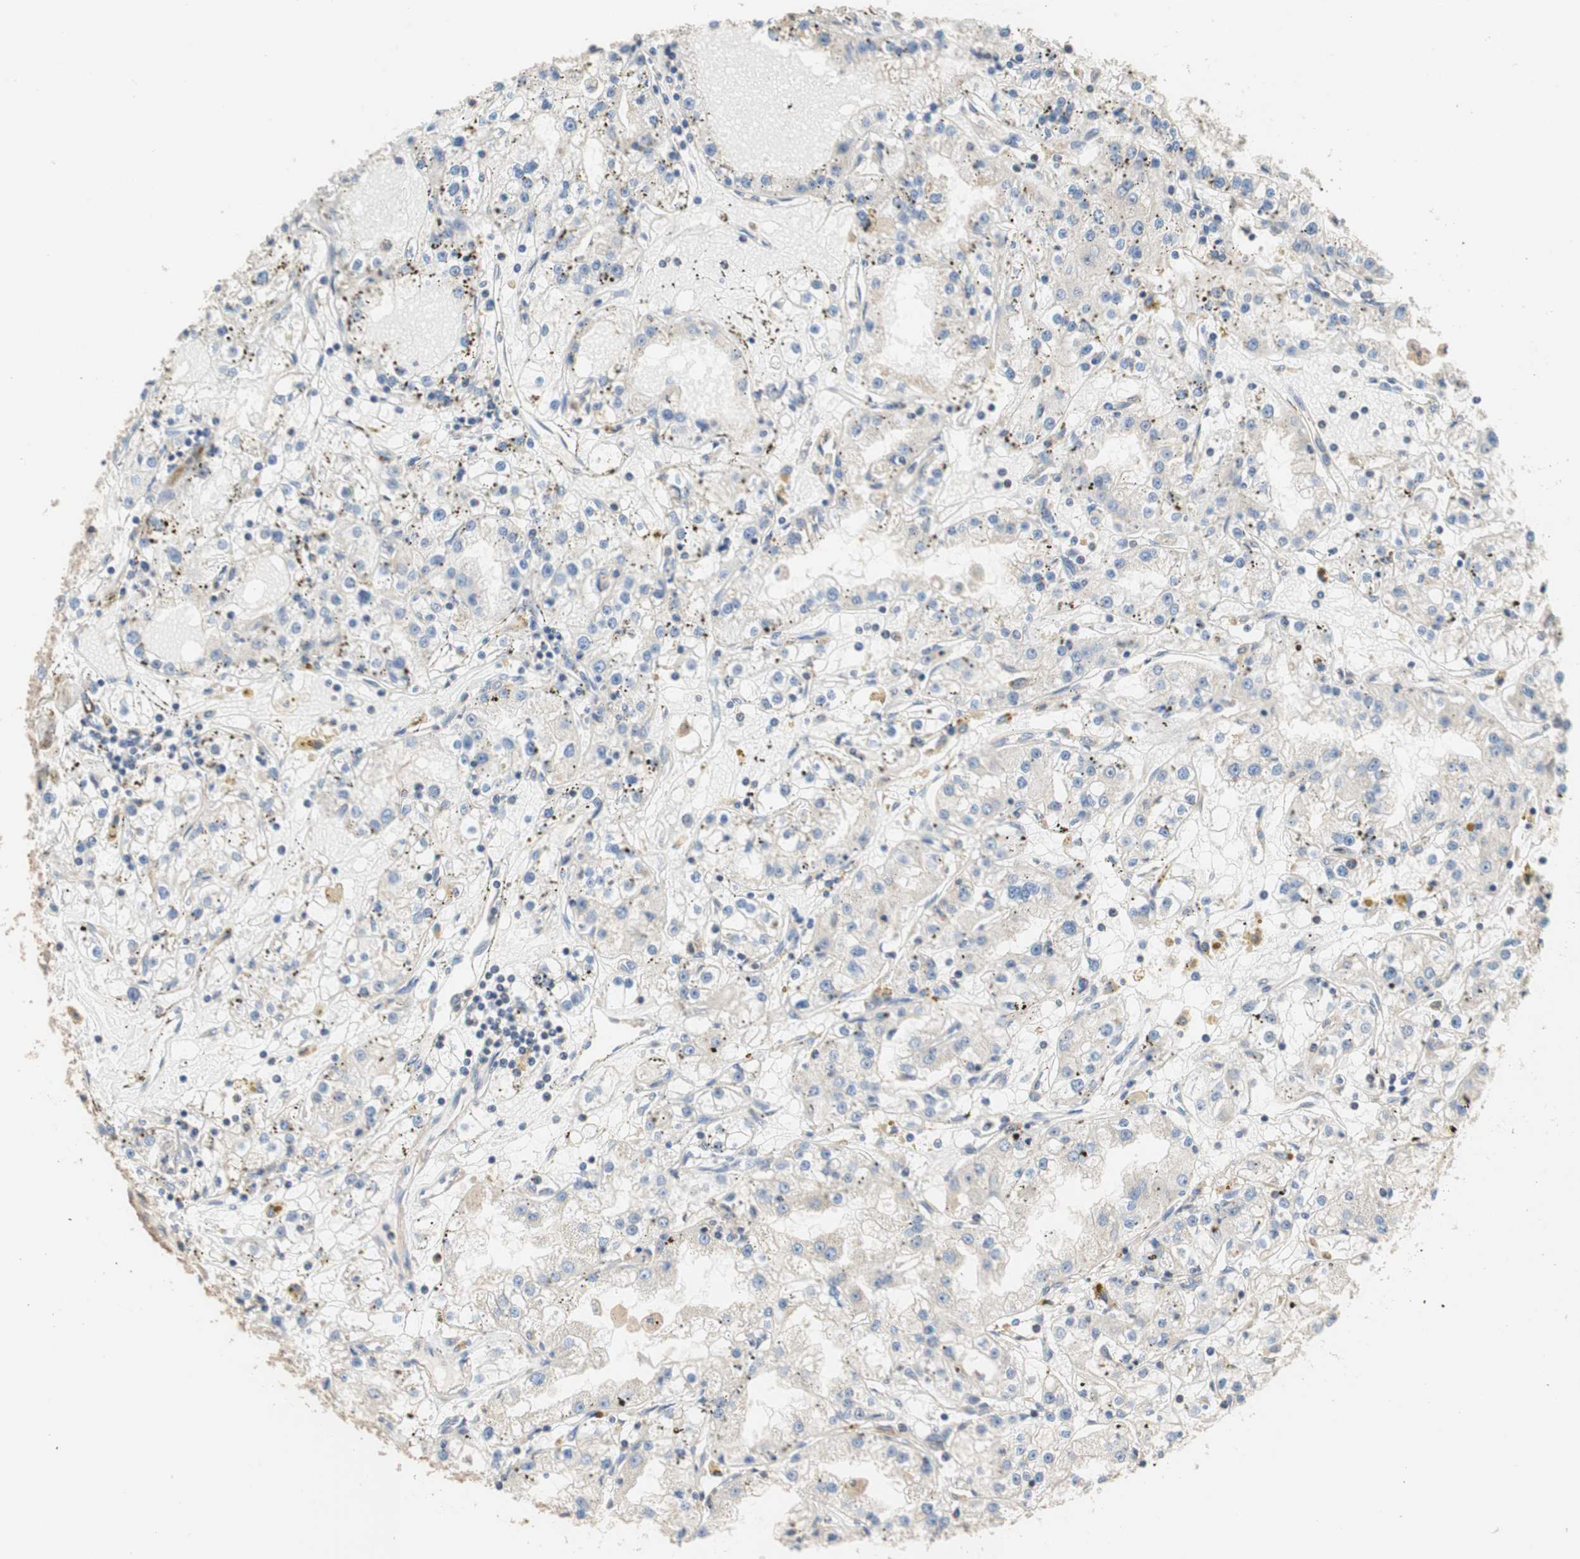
{"staining": {"intensity": "weak", "quantity": "25%-75%", "location": "cytoplasmic/membranous"}, "tissue": "renal cancer", "cell_type": "Tumor cells", "image_type": "cancer", "snomed": [{"axis": "morphology", "description": "Adenocarcinoma, NOS"}, {"axis": "topography", "description": "Kidney"}], "caption": "A brown stain shows weak cytoplasmic/membranous expression of a protein in adenocarcinoma (renal) tumor cells.", "gene": "MAP4K2", "patient": {"sex": "male", "age": 56}}